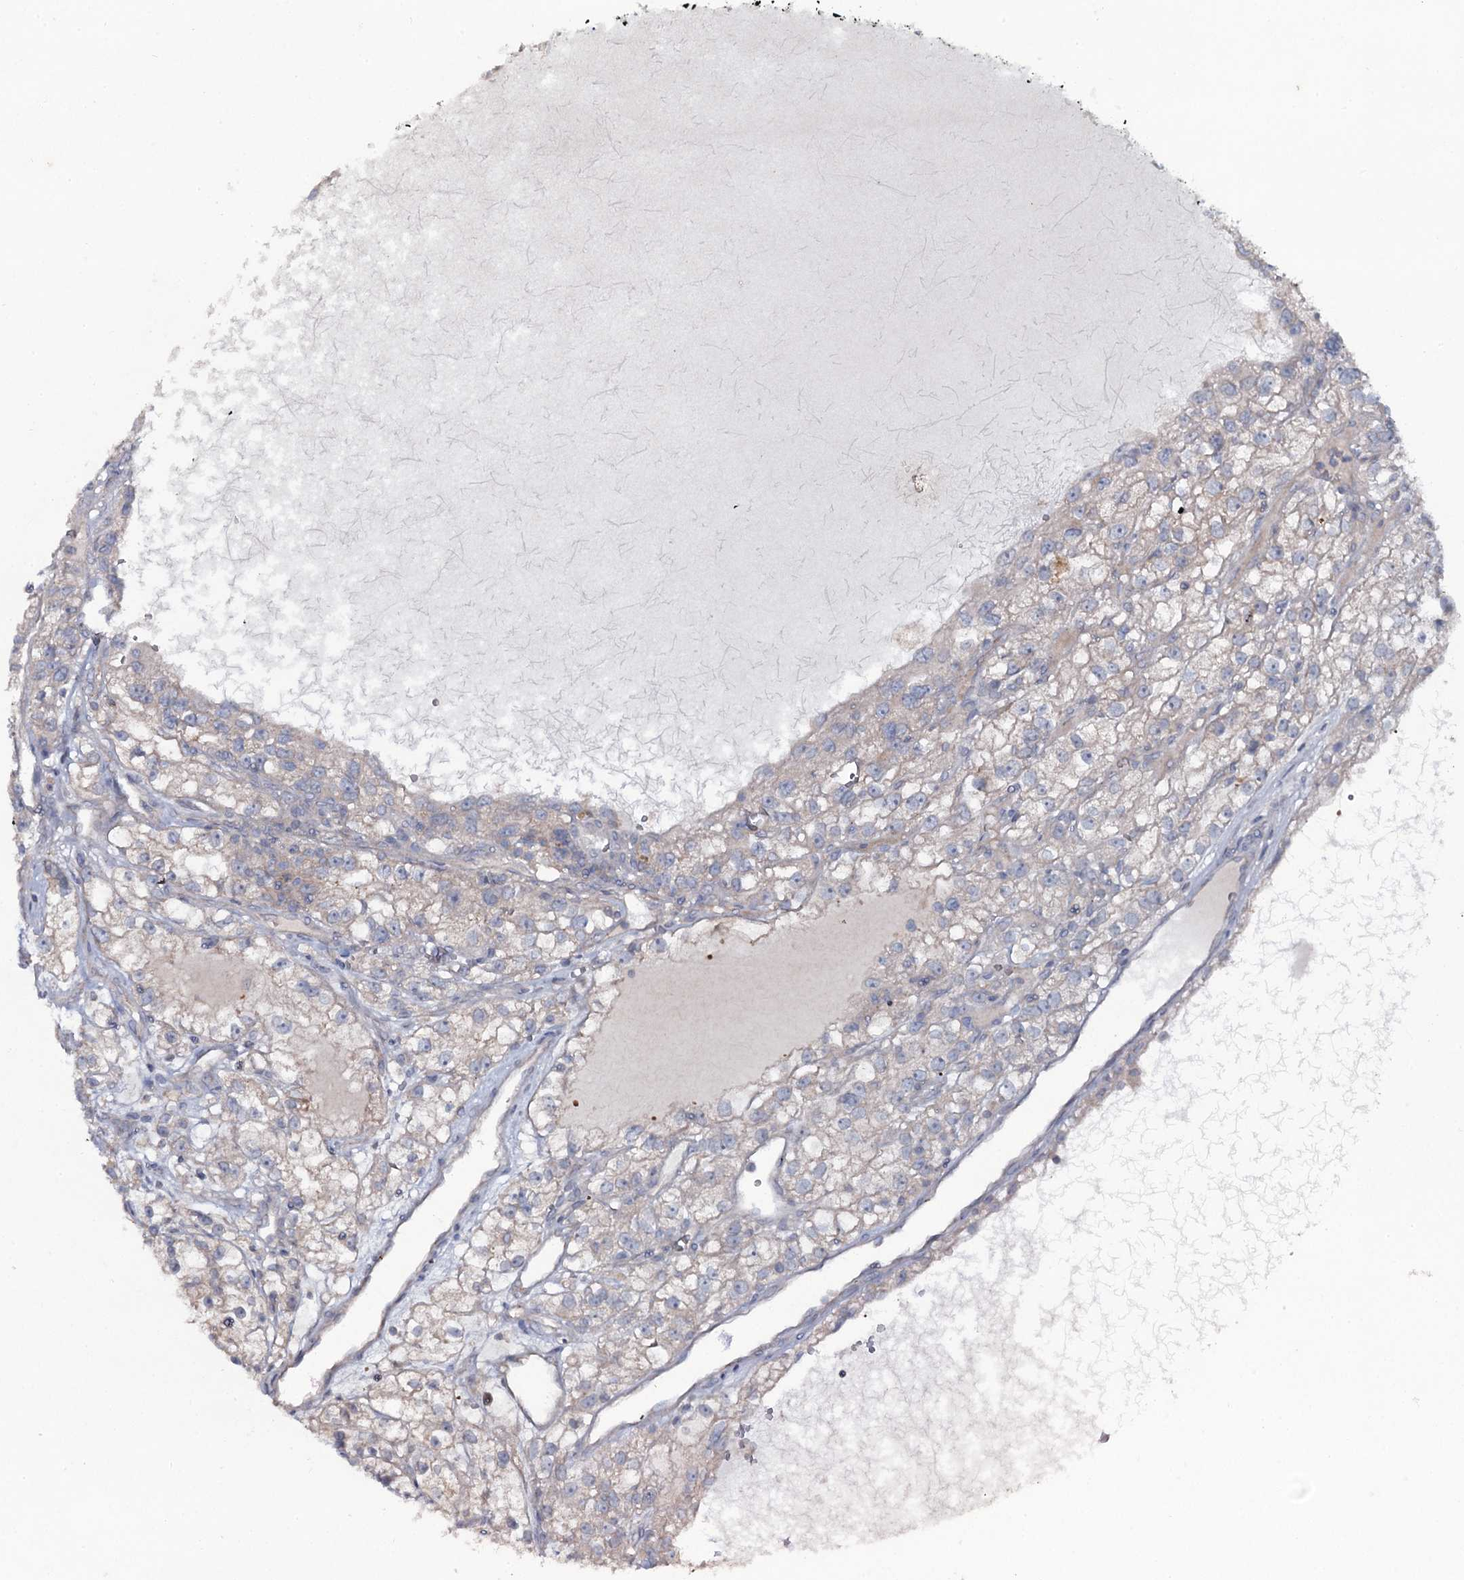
{"staining": {"intensity": "negative", "quantity": "none", "location": "none"}, "tissue": "renal cancer", "cell_type": "Tumor cells", "image_type": "cancer", "snomed": [{"axis": "morphology", "description": "Adenocarcinoma, NOS"}, {"axis": "topography", "description": "Kidney"}], "caption": "A high-resolution micrograph shows immunohistochemistry staining of adenocarcinoma (renal), which exhibits no significant expression in tumor cells. (Brightfield microscopy of DAB (3,3'-diaminobenzidine) immunohistochemistry (IHC) at high magnification).", "gene": "SNAP23", "patient": {"sex": "female", "age": 57}}